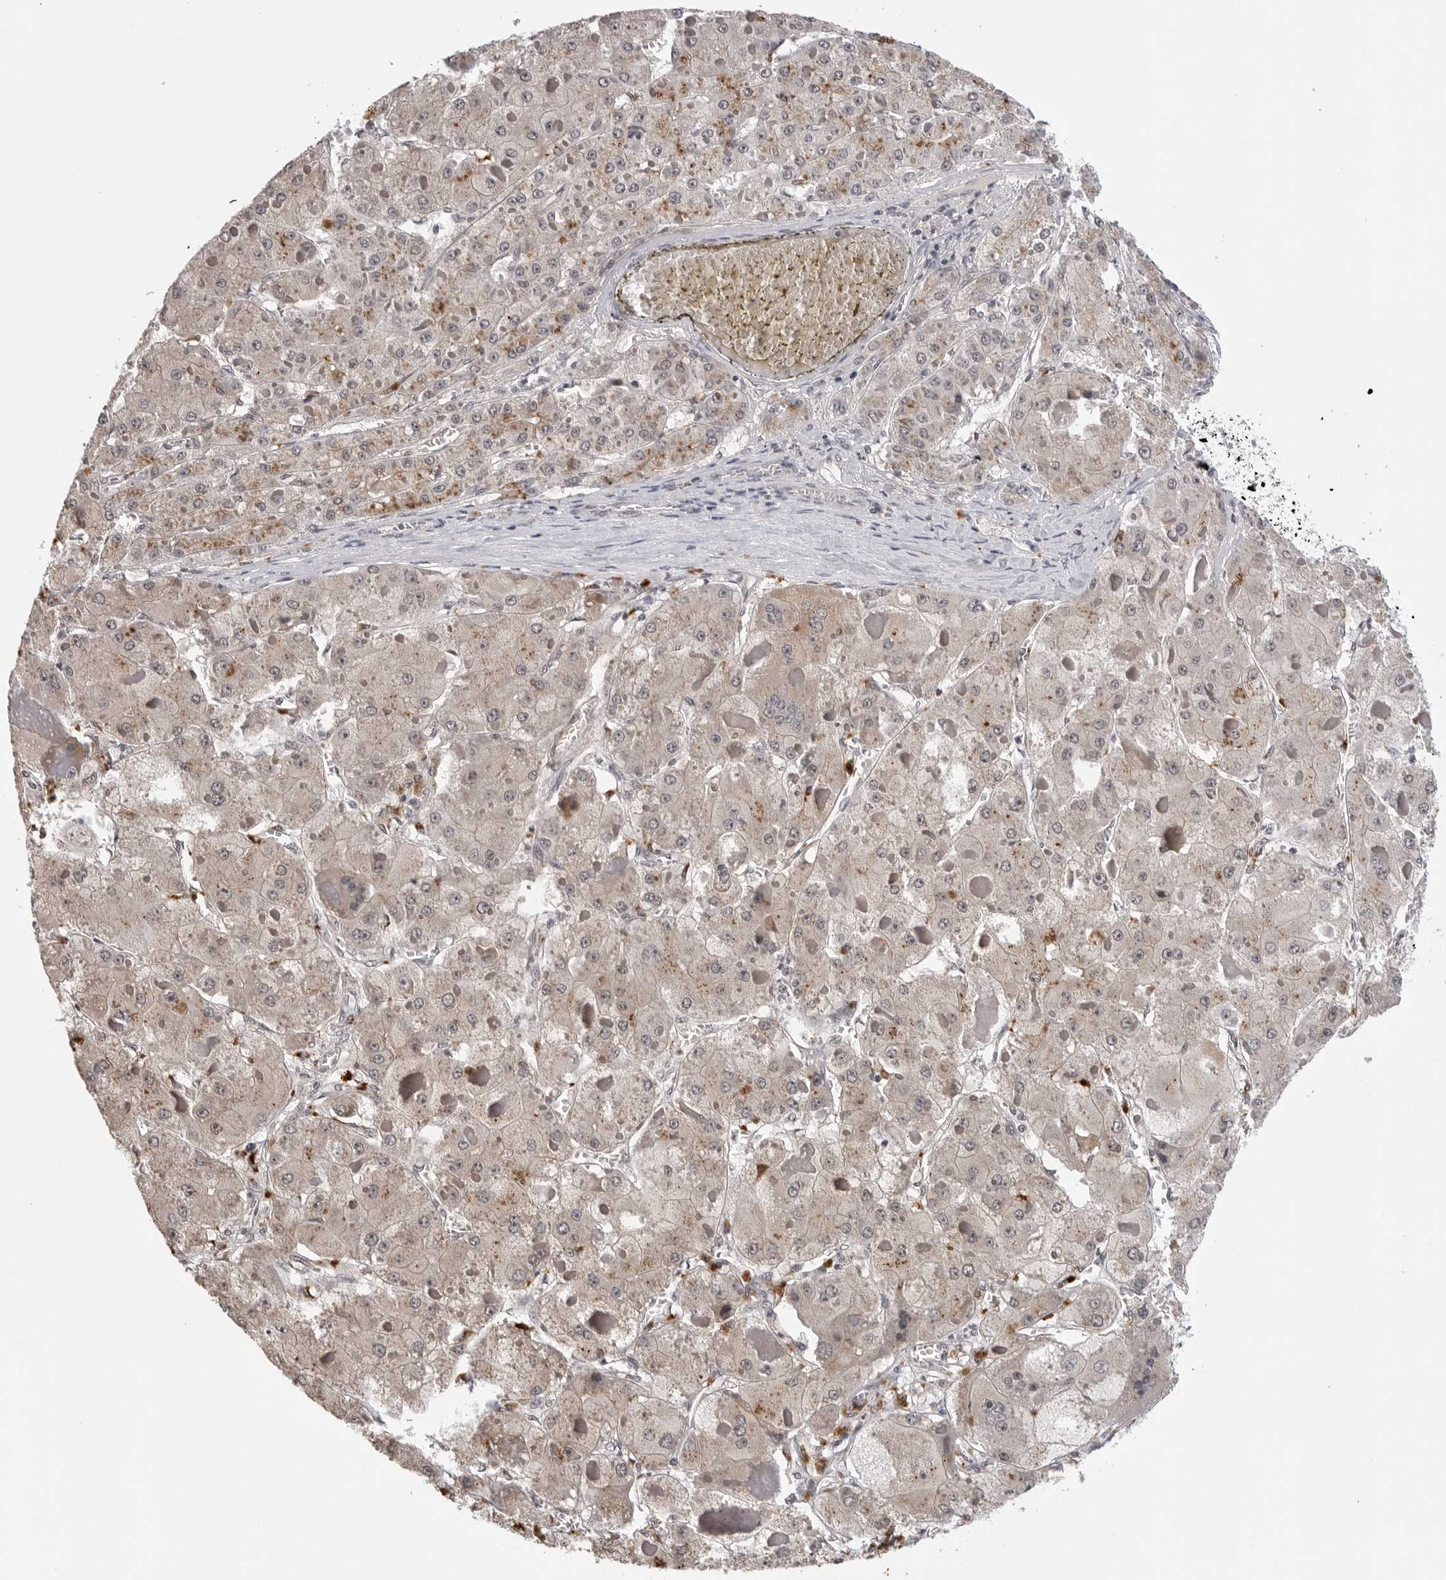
{"staining": {"intensity": "weak", "quantity": ">75%", "location": "cytoplasmic/membranous"}, "tissue": "liver cancer", "cell_type": "Tumor cells", "image_type": "cancer", "snomed": [{"axis": "morphology", "description": "Carcinoma, Hepatocellular, NOS"}, {"axis": "topography", "description": "Liver"}], "caption": "Tumor cells show low levels of weak cytoplasmic/membranous expression in about >75% of cells in liver cancer.", "gene": "CDK20", "patient": {"sex": "female", "age": 73}}